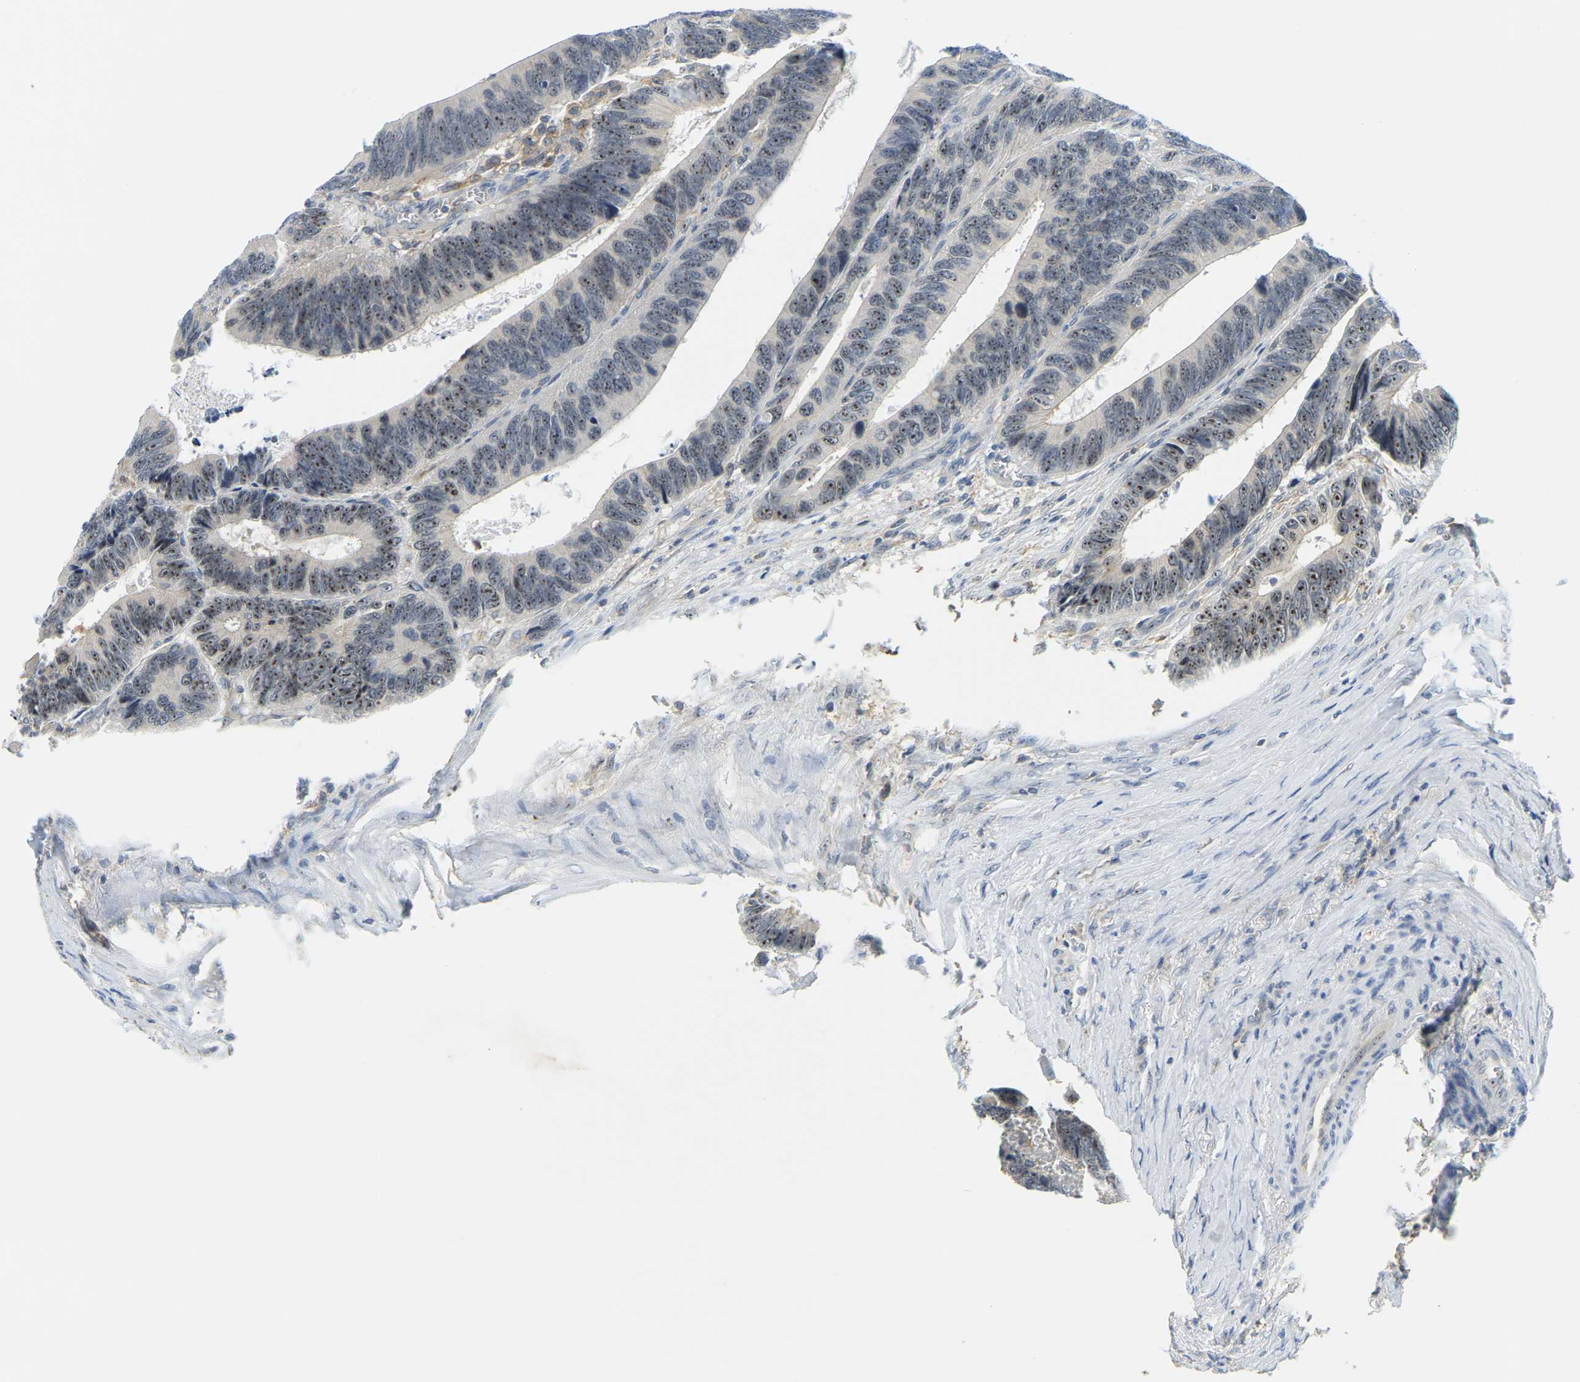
{"staining": {"intensity": "moderate", "quantity": ">75%", "location": "nuclear"}, "tissue": "colorectal cancer", "cell_type": "Tumor cells", "image_type": "cancer", "snomed": [{"axis": "morphology", "description": "Adenocarcinoma, NOS"}, {"axis": "topography", "description": "Colon"}], "caption": "Adenocarcinoma (colorectal) tissue demonstrates moderate nuclear expression in about >75% of tumor cells", "gene": "RRP1", "patient": {"sex": "male", "age": 72}}